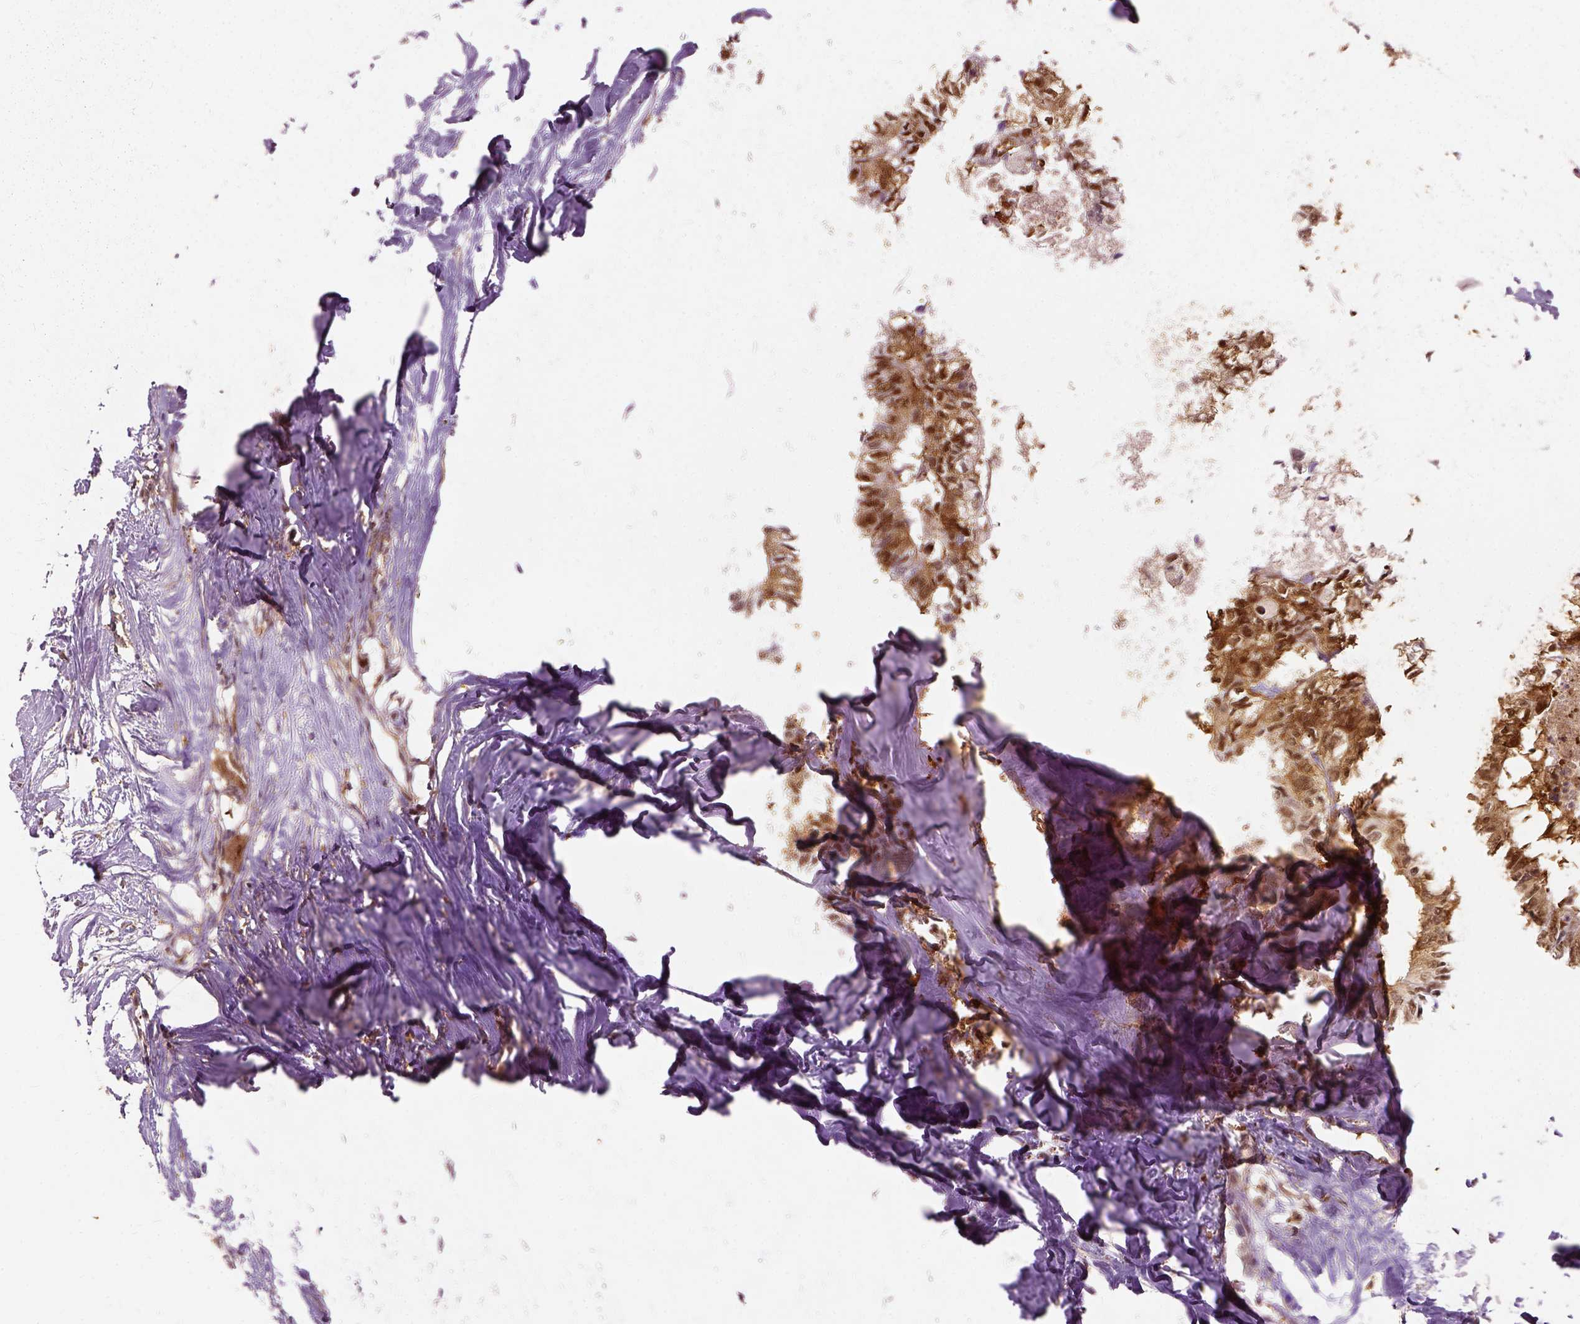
{"staining": {"intensity": "moderate", "quantity": ">75%", "location": "cytoplasmic/membranous,nuclear"}, "tissue": "colorectal cancer", "cell_type": "Tumor cells", "image_type": "cancer", "snomed": [{"axis": "morphology", "description": "Adenocarcinoma, NOS"}, {"axis": "topography", "description": "Colon"}, {"axis": "topography", "description": "Rectum"}], "caption": "This is a photomicrograph of immunohistochemistry staining of colorectal cancer, which shows moderate positivity in the cytoplasmic/membranous and nuclear of tumor cells.", "gene": "GPI", "patient": {"sex": "male", "age": 57}}